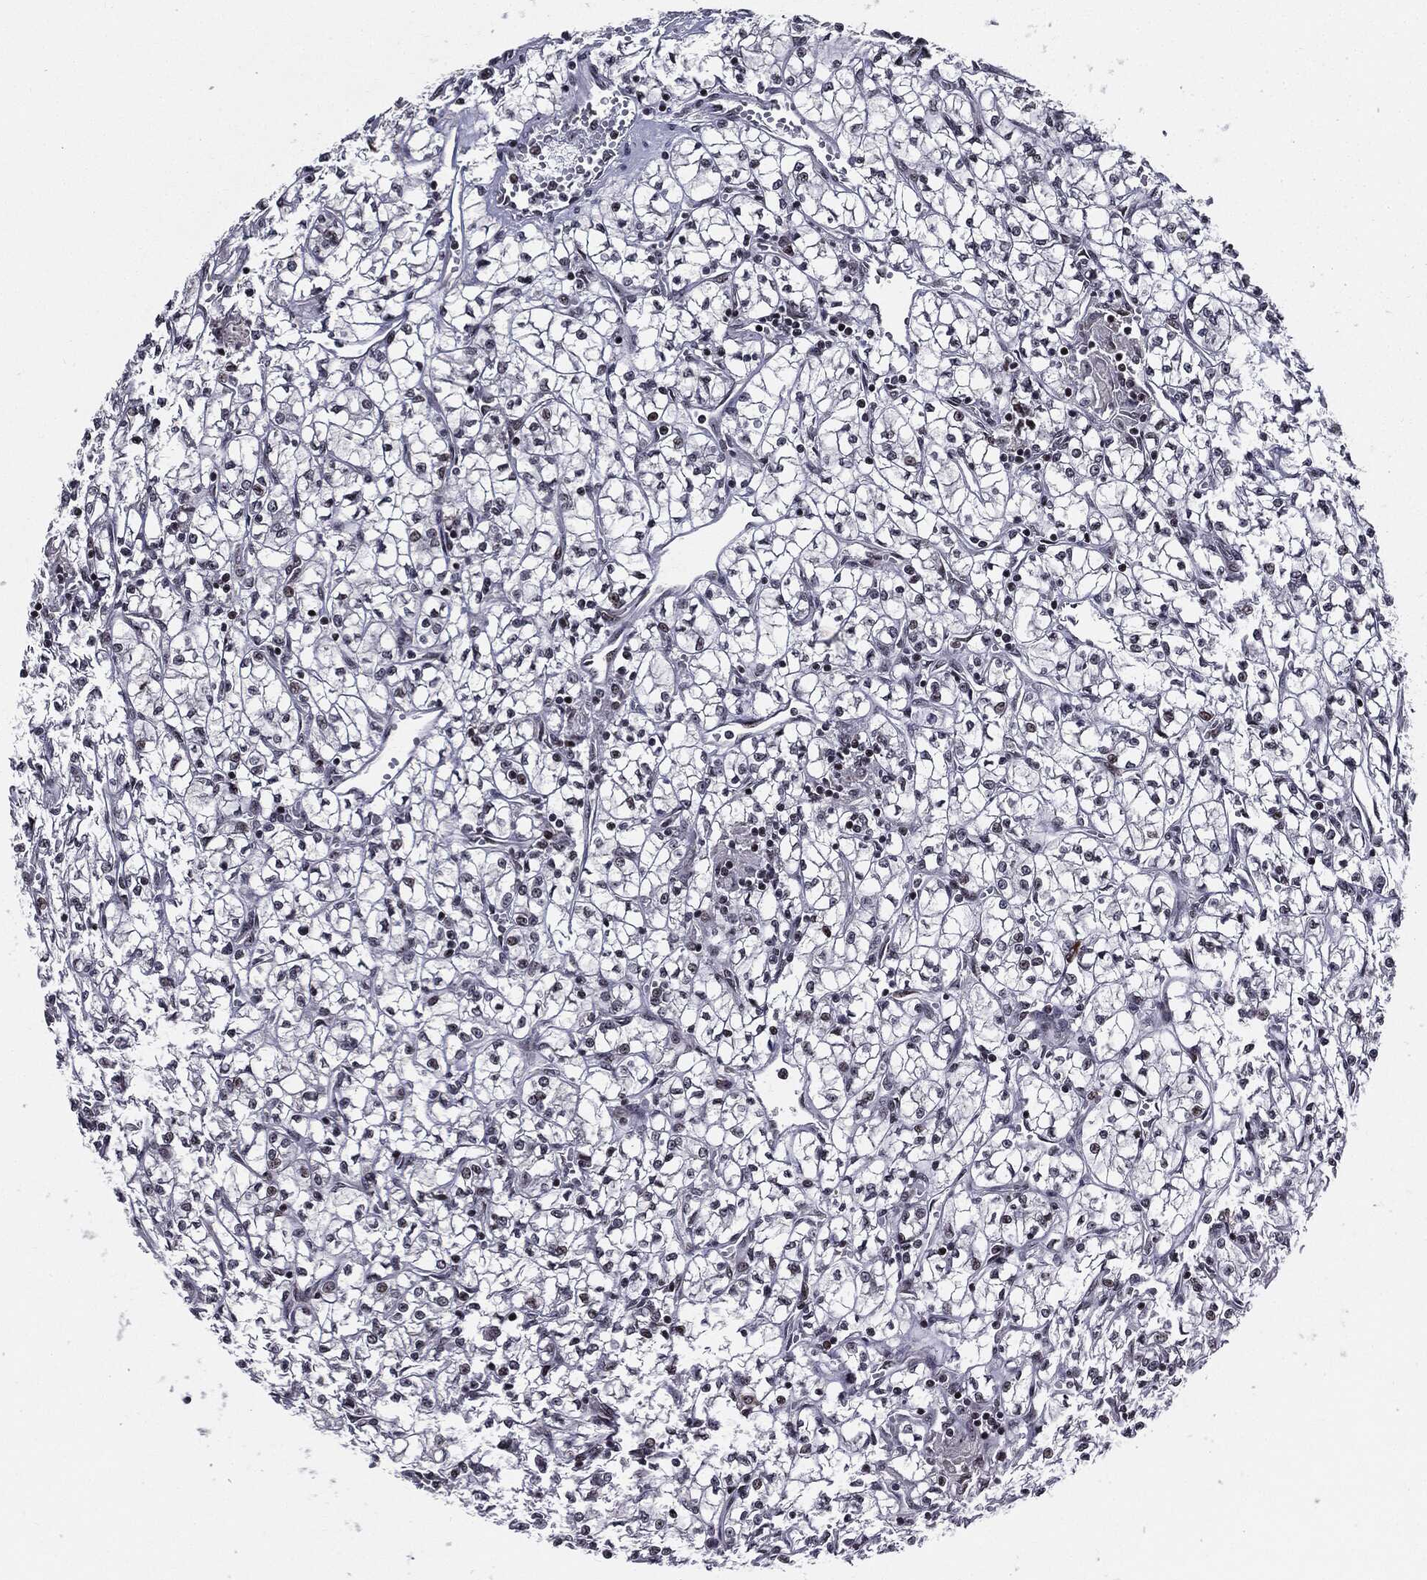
{"staining": {"intensity": "negative", "quantity": "none", "location": "none"}, "tissue": "renal cancer", "cell_type": "Tumor cells", "image_type": "cancer", "snomed": [{"axis": "morphology", "description": "Adenocarcinoma, NOS"}, {"axis": "topography", "description": "Kidney"}], "caption": "The immunohistochemistry (IHC) micrograph has no significant staining in tumor cells of renal cancer tissue.", "gene": "ZFP91", "patient": {"sex": "female", "age": 64}}